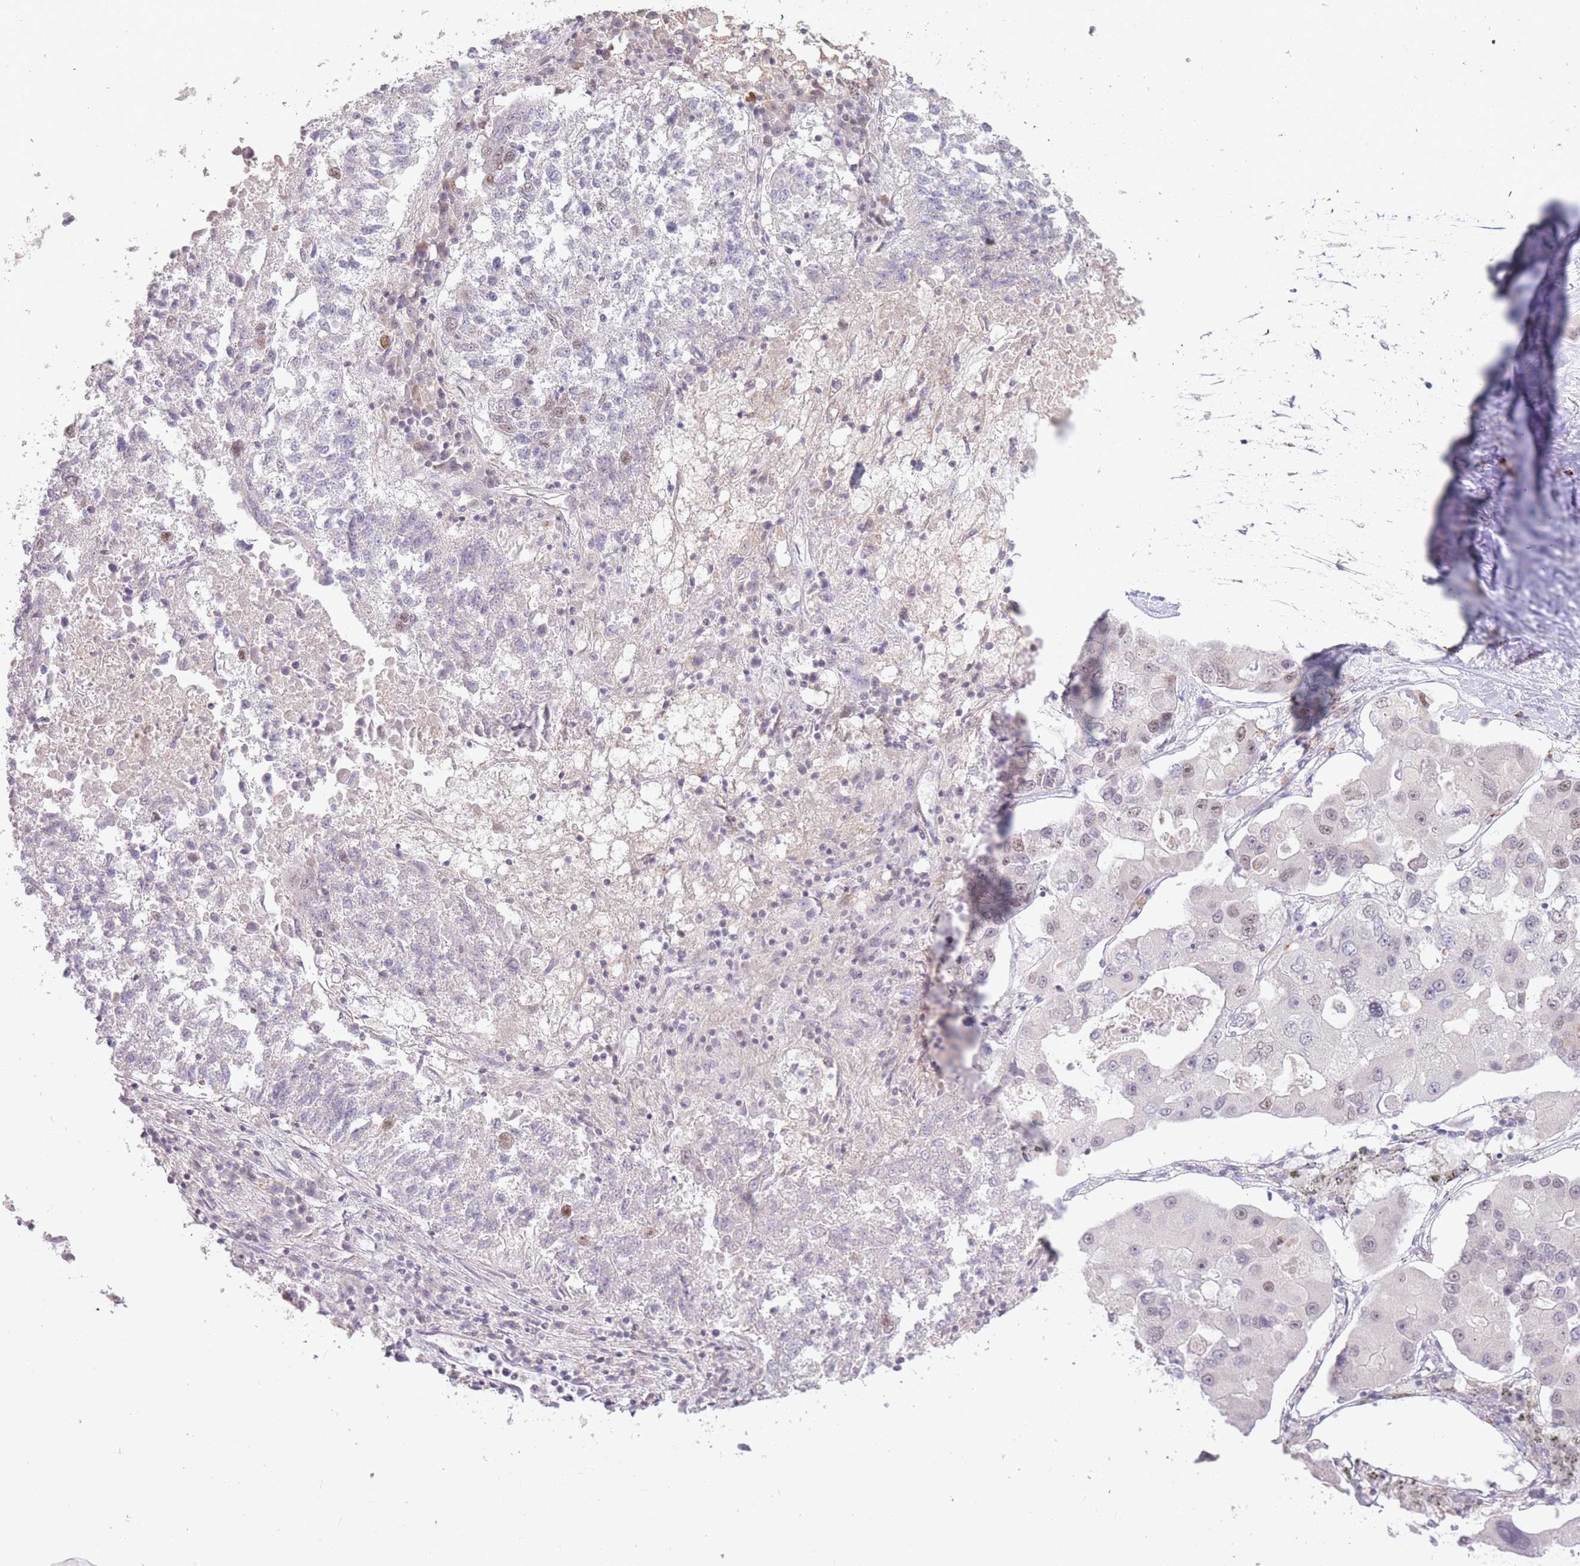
{"staining": {"intensity": "weak", "quantity": "<25%", "location": "nuclear"}, "tissue": "lung cancer", "cell_type": "Tumor cells", "image_type": "cancer", "snomed": [{"axis": "morphology", "description": "Squamous cell carcinoma, NOS"}, {"axis": "topography", "description": "Lung"}], "caption": "A high-resolution micrograph shows immunohistochemistry (IHC) staining of lung squamous cell carcinoma, which exhibits no significant staining in tumor cells. (Brightfield microscopy of DAB immunohistochemistry (IHC) at high magnification).", "gene": "HNRNPUL1", "patient": {"sex": "male", "age": 73}}